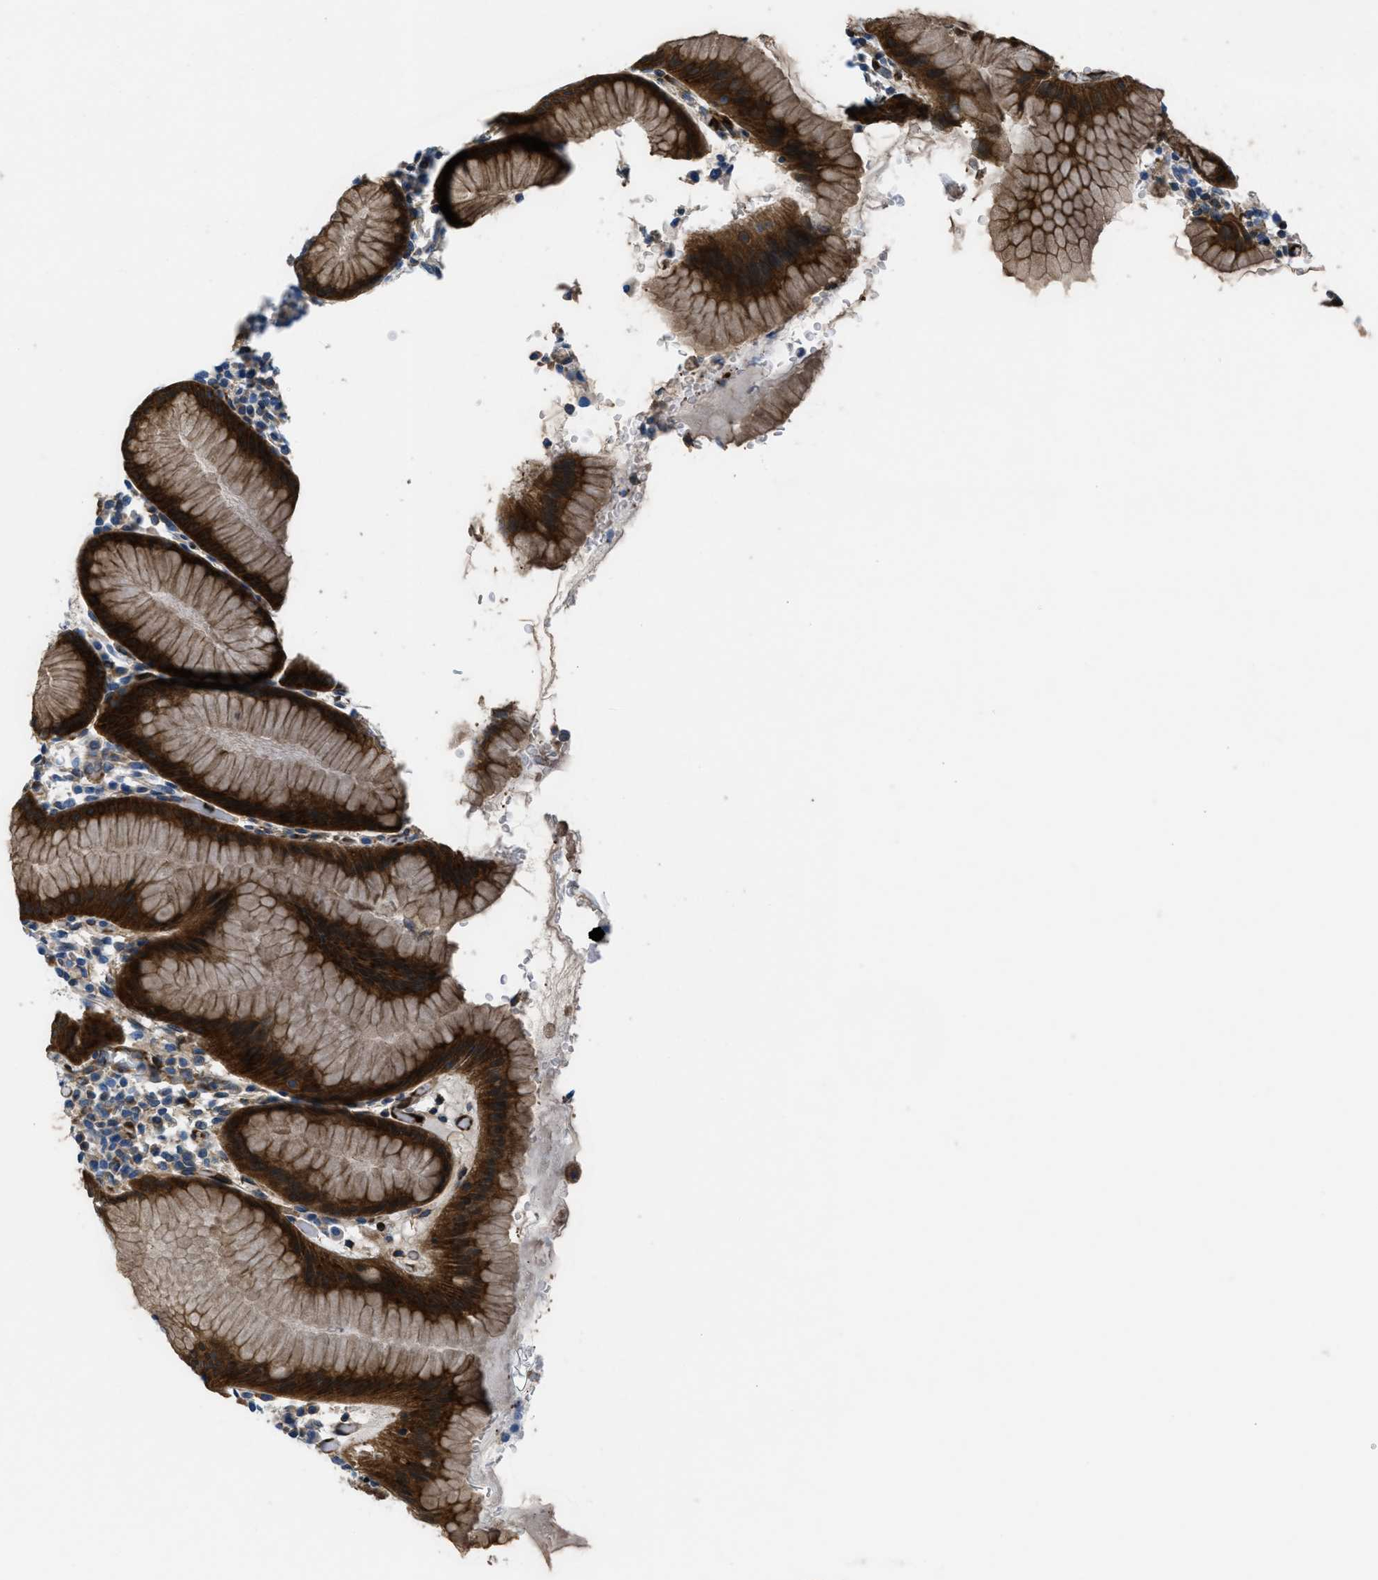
{"staining": {"intensity": "strong", "quantity": ">75%", "location": "cytoplasmic/membranous"}, "tissue": "stomach", "cell_type": "Glandular cells", "image_type": "normal", "snomed": [{"axis": "morphology", "description": "Normal tissue, NOS"}, {"axis": "topography", "description": "Stomach"}, {"axis": "topography", "description": "Stomach, lower"}], "caption": "A high-resolution photomicrograph shows immunohistochemistry (IHC) staining of unremarkable stomach, which exhibits strong cytoplasmic/membranous staining in about >75% of glandular cells.", "gene": "MAPRE2", "patient": {"sex": "female", "age": 75}}